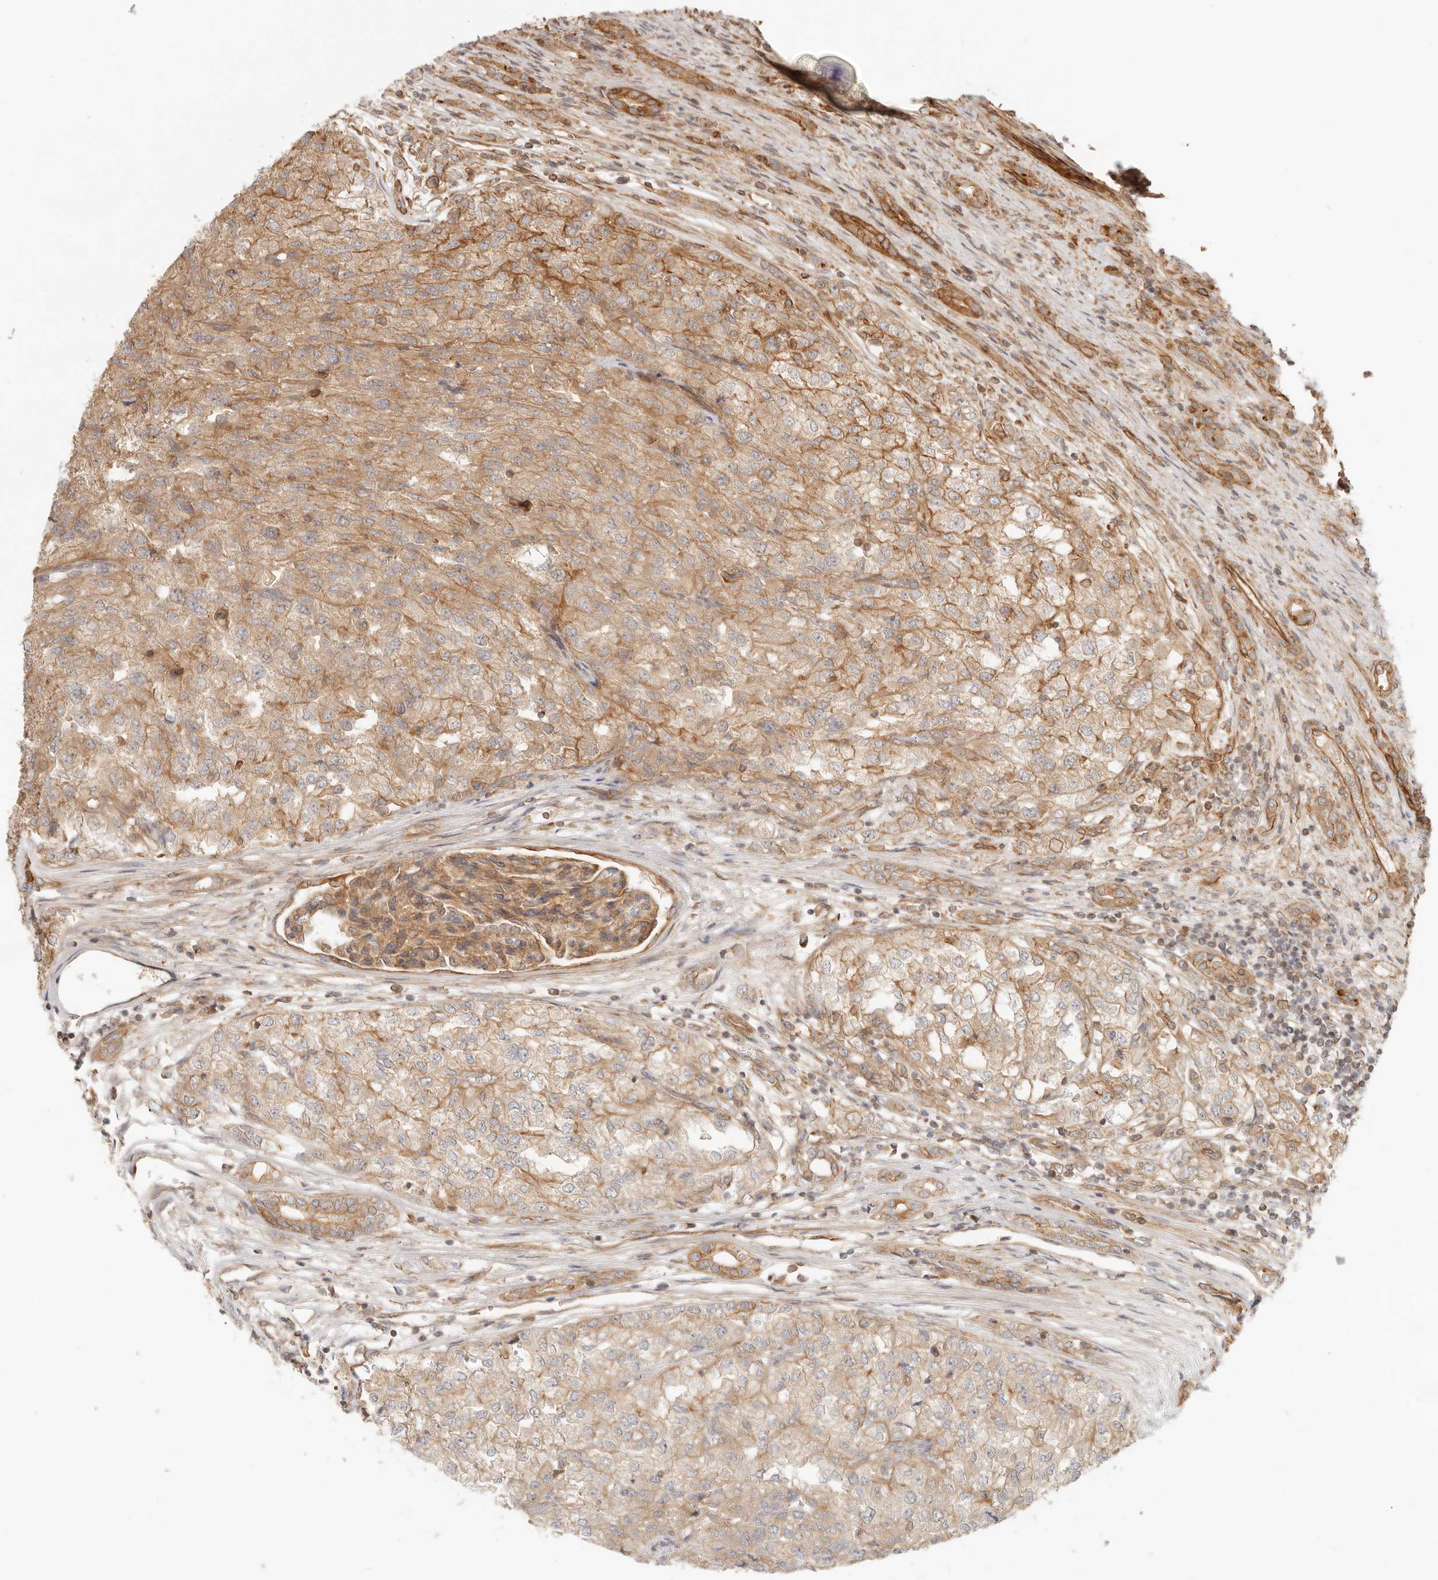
{"staining": {"intensity": "moderate", "quantity": "25%-75%", "location": "cytoplasmic/membranous"}, "tissue": "renal cancer", "cell_type": "Tumor cells", "image_type": "cancer", "snomed": [{"axis": "morphology", "description": "Adenocarcinoma, NOS"}, {"axis": "topography", "description": "Kidney"}], "caption": "Protein staining shows moderate cytoplasmic/membranous expression in about 25%-75% of tumor cells in adenocarcinoma (renal).", "gene": "UFSP1", "patient": {"sex": "female", "age": 54}}